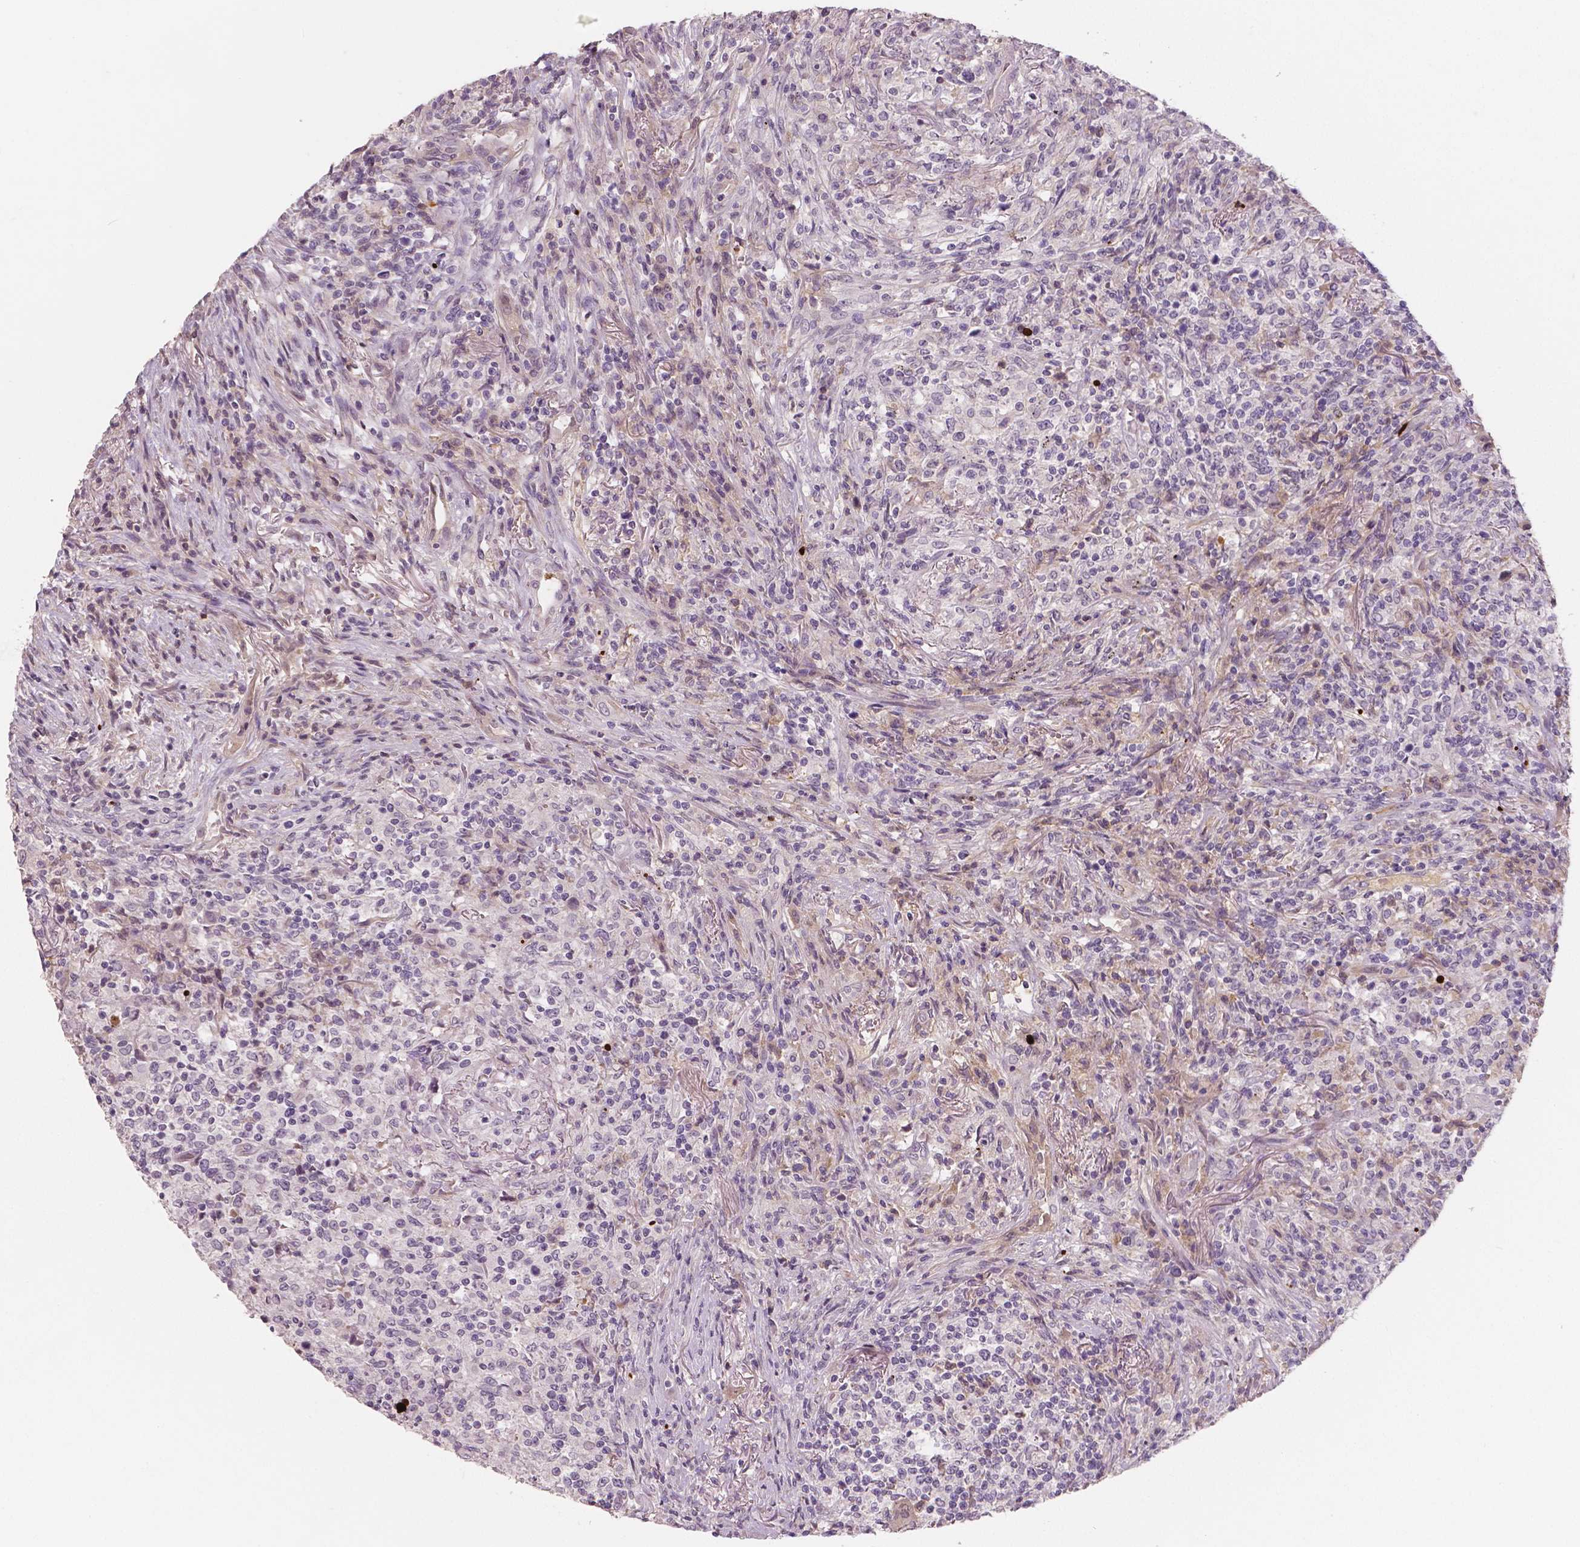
{"staining": {"intensity": "negative", "quantity": "none", "location": "none"}, "tissue": "lymphoma", "cell_type": "Tumor cells", "image_type": "cancer", "snomed": [{"axis": "morphology", "description": "Malignant lymphoma, non-Hodgkin's type, High grade"}, {"axis": "topography", "description": "Lung"}], "caption": "An image of lymphoma stained for a protein reveals no brown staining in tumor cells. Brightfield microscopy of IHC stained with DAB (brown) and hematoxylin (blue), captured at high magnification.", "gene": "APOA4", "patient": {"sex": "male", "age": 79}}